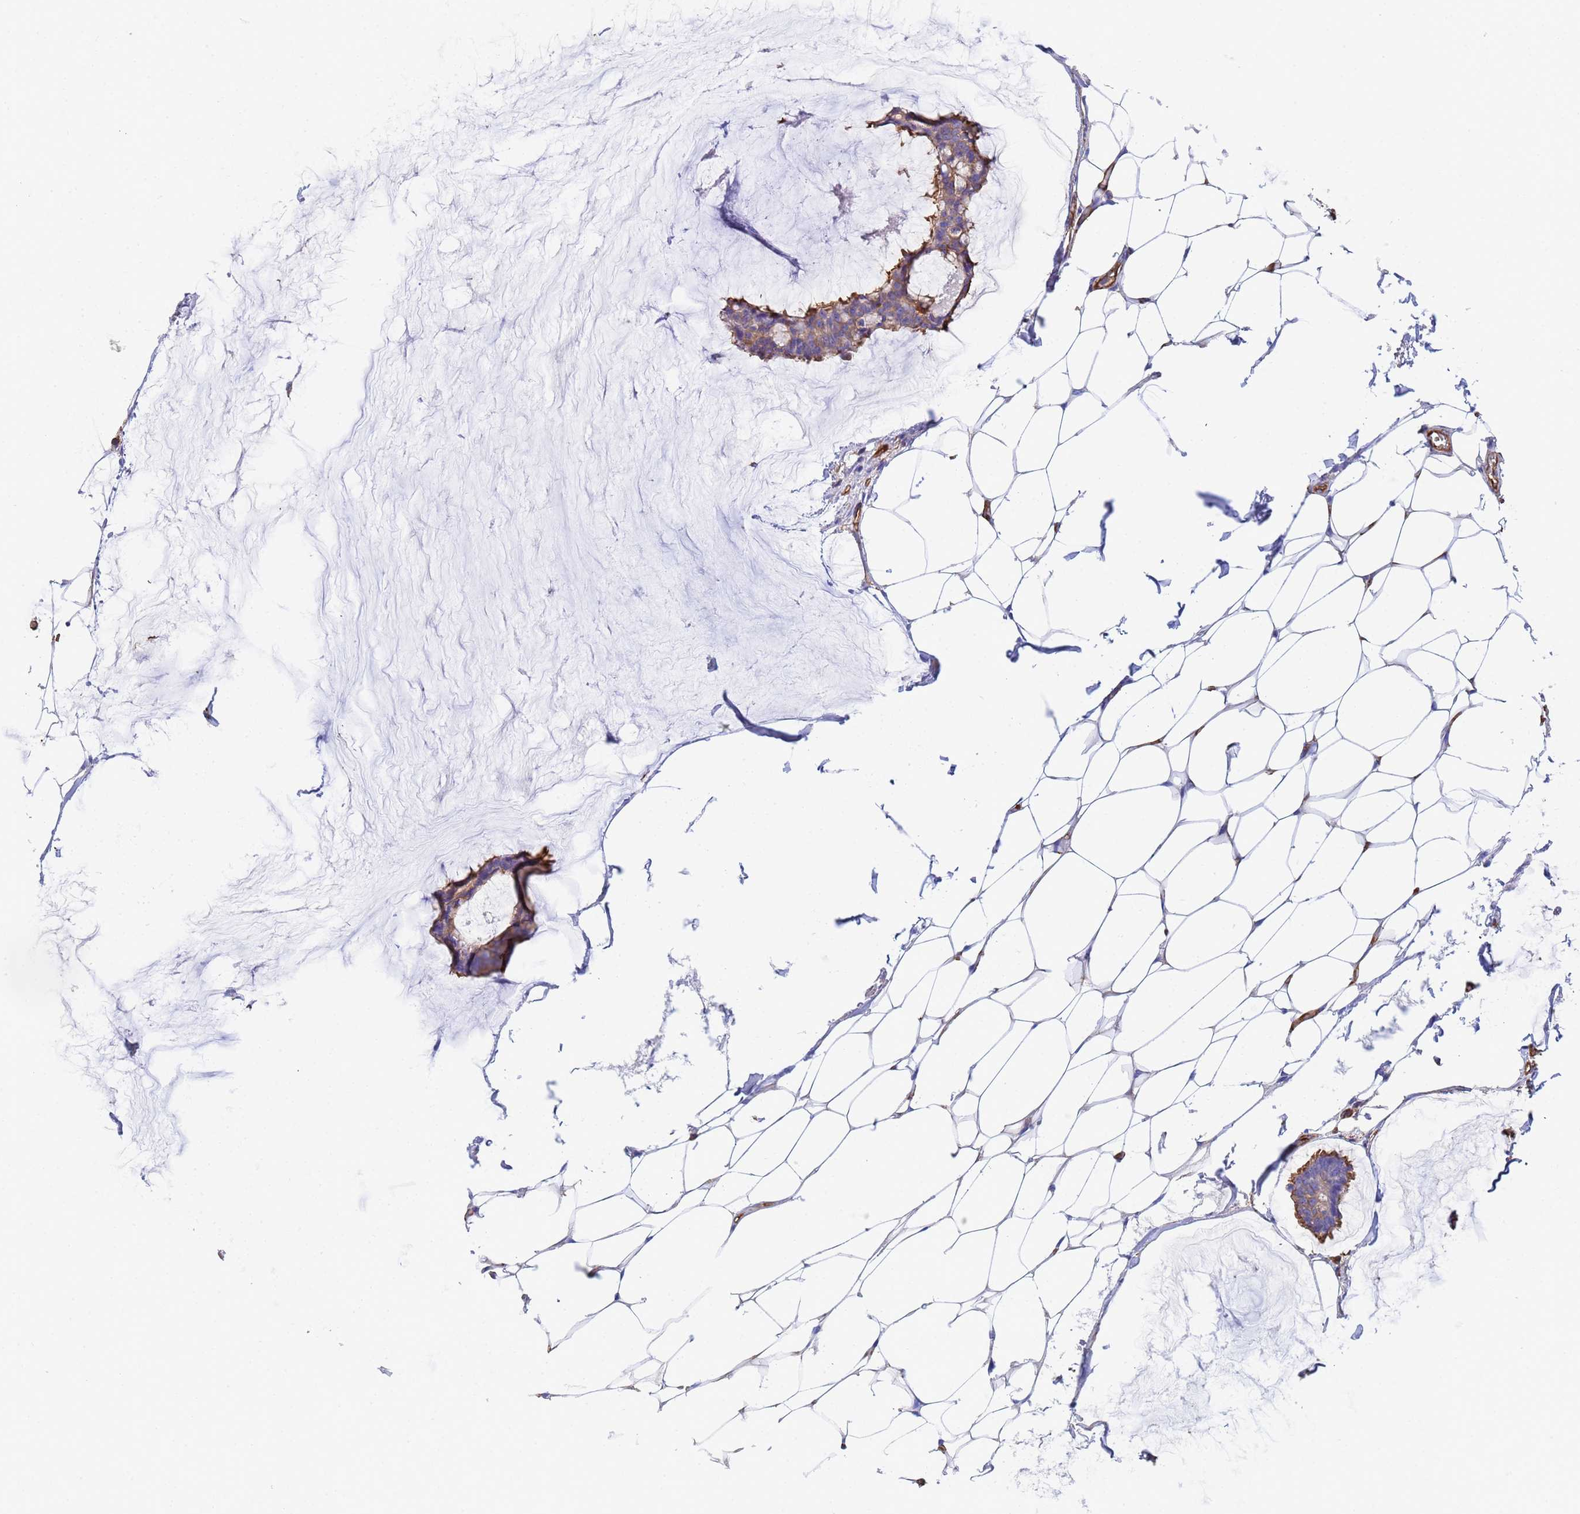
{"staining": {"intensity": "weak", "quantity": "25%-75%", "location": "cytoplasmic/membranous"}, "tissue": "breast cancer", "cell_type": "Tumor cells", "image_type": "cancer", "snomed": [{"axis": "morphology", "description": "Duct carcinoma"}, {"axis": "topography", "description": "Breast"}], "caption": "An immunohistochemistry (IHC) micrograph of tumor tissue is shown. Protein staining in brown highlights weak cytoplasmic/membranous positivity in breast cancer within tumor cells.", "gene": "MYL12A", "patient": {"sex": "female", "age": 93}}